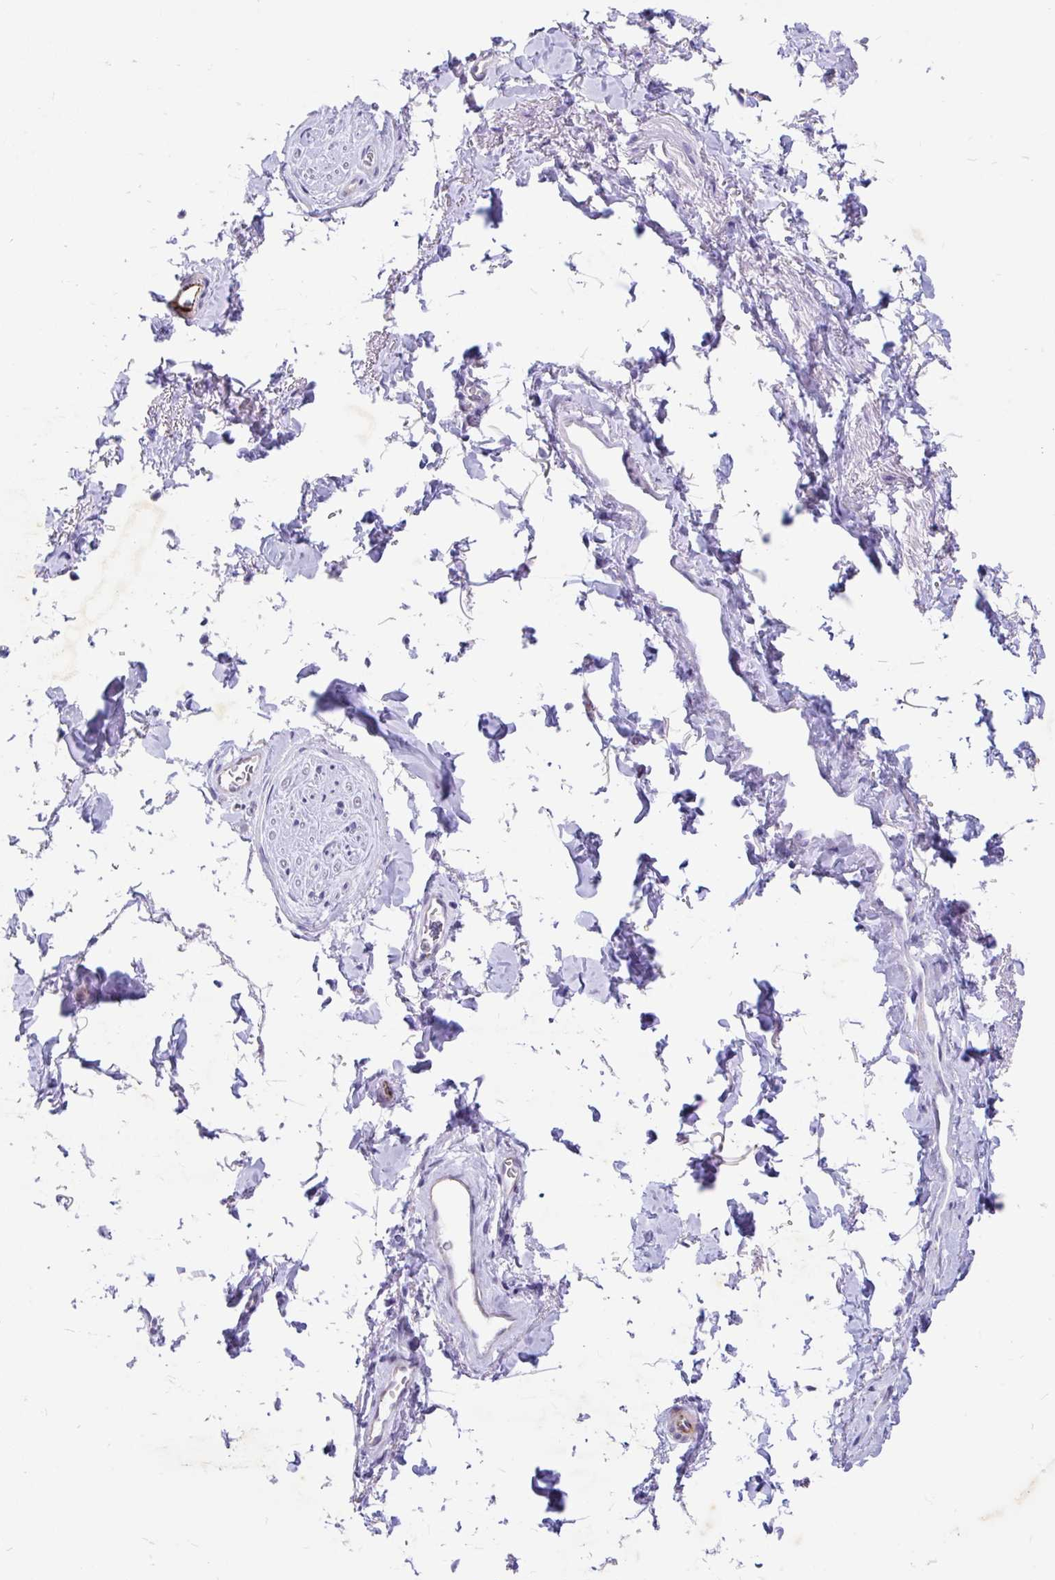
{"staining": {"intensity": "negative", "quantity": "none", "location": "none"}, "tissue": "adipose tissue", "cell_type": "Adipocytes", "image_type": "normal", "snomed": [{"axis": "morphology", "description": "Normal tissue, NOS"}, {"axis": "topography", "description": "Vulva"}, {"axis": "topography", "description": "Peripheral nerve tissue"}], "caption": "IHC image of unremarkable adipose tissue stained for a protein (brown), which demonstrates no expression in adipocytes. The staining is performed using DAB brown chromogen with nuclei counter-stained in using hematoxylin.", "gene": "EML5", "patient": {"sex": "female", "age": 66}}